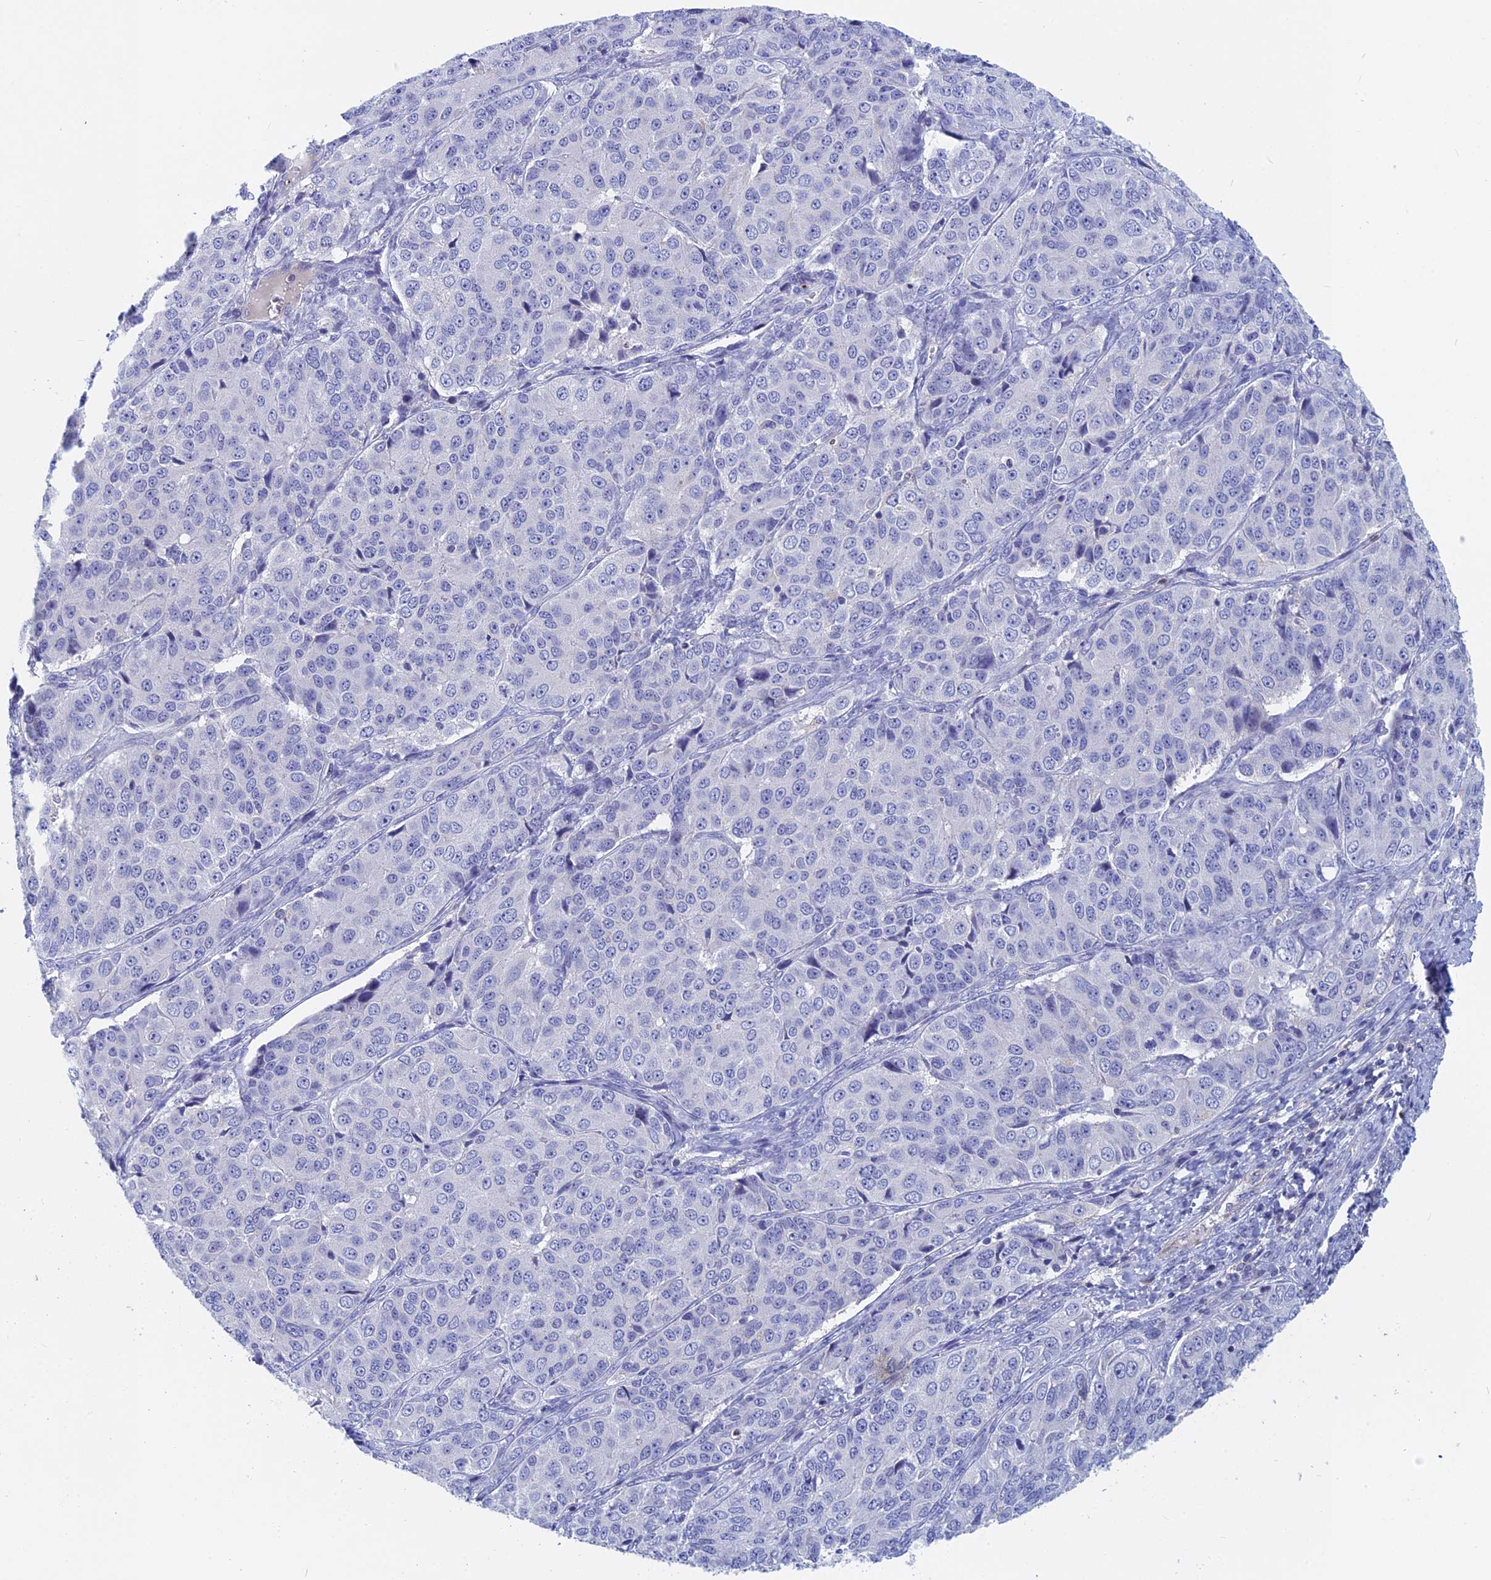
{"staining": {"intensity": "negative", "quantity": "none", "location": "none"}, "tissue": "ovarian cancer", "cell_type": "Tumor cells", "image_type": "cancer", "snomed": [{"axis": "morphology", "description": "Carcinoma, endometroid"}, {"axis": "topography", "description": "Ovary"}], "caption": "High power microscopy micrograph of an immunohistochemistry (IHC) photomicrograph of ovarian endometroid carcinoma, revealing no significant staining in tumor cells.", "gene": "ACP7", "patient": {"sex": "female", "age": 51}}